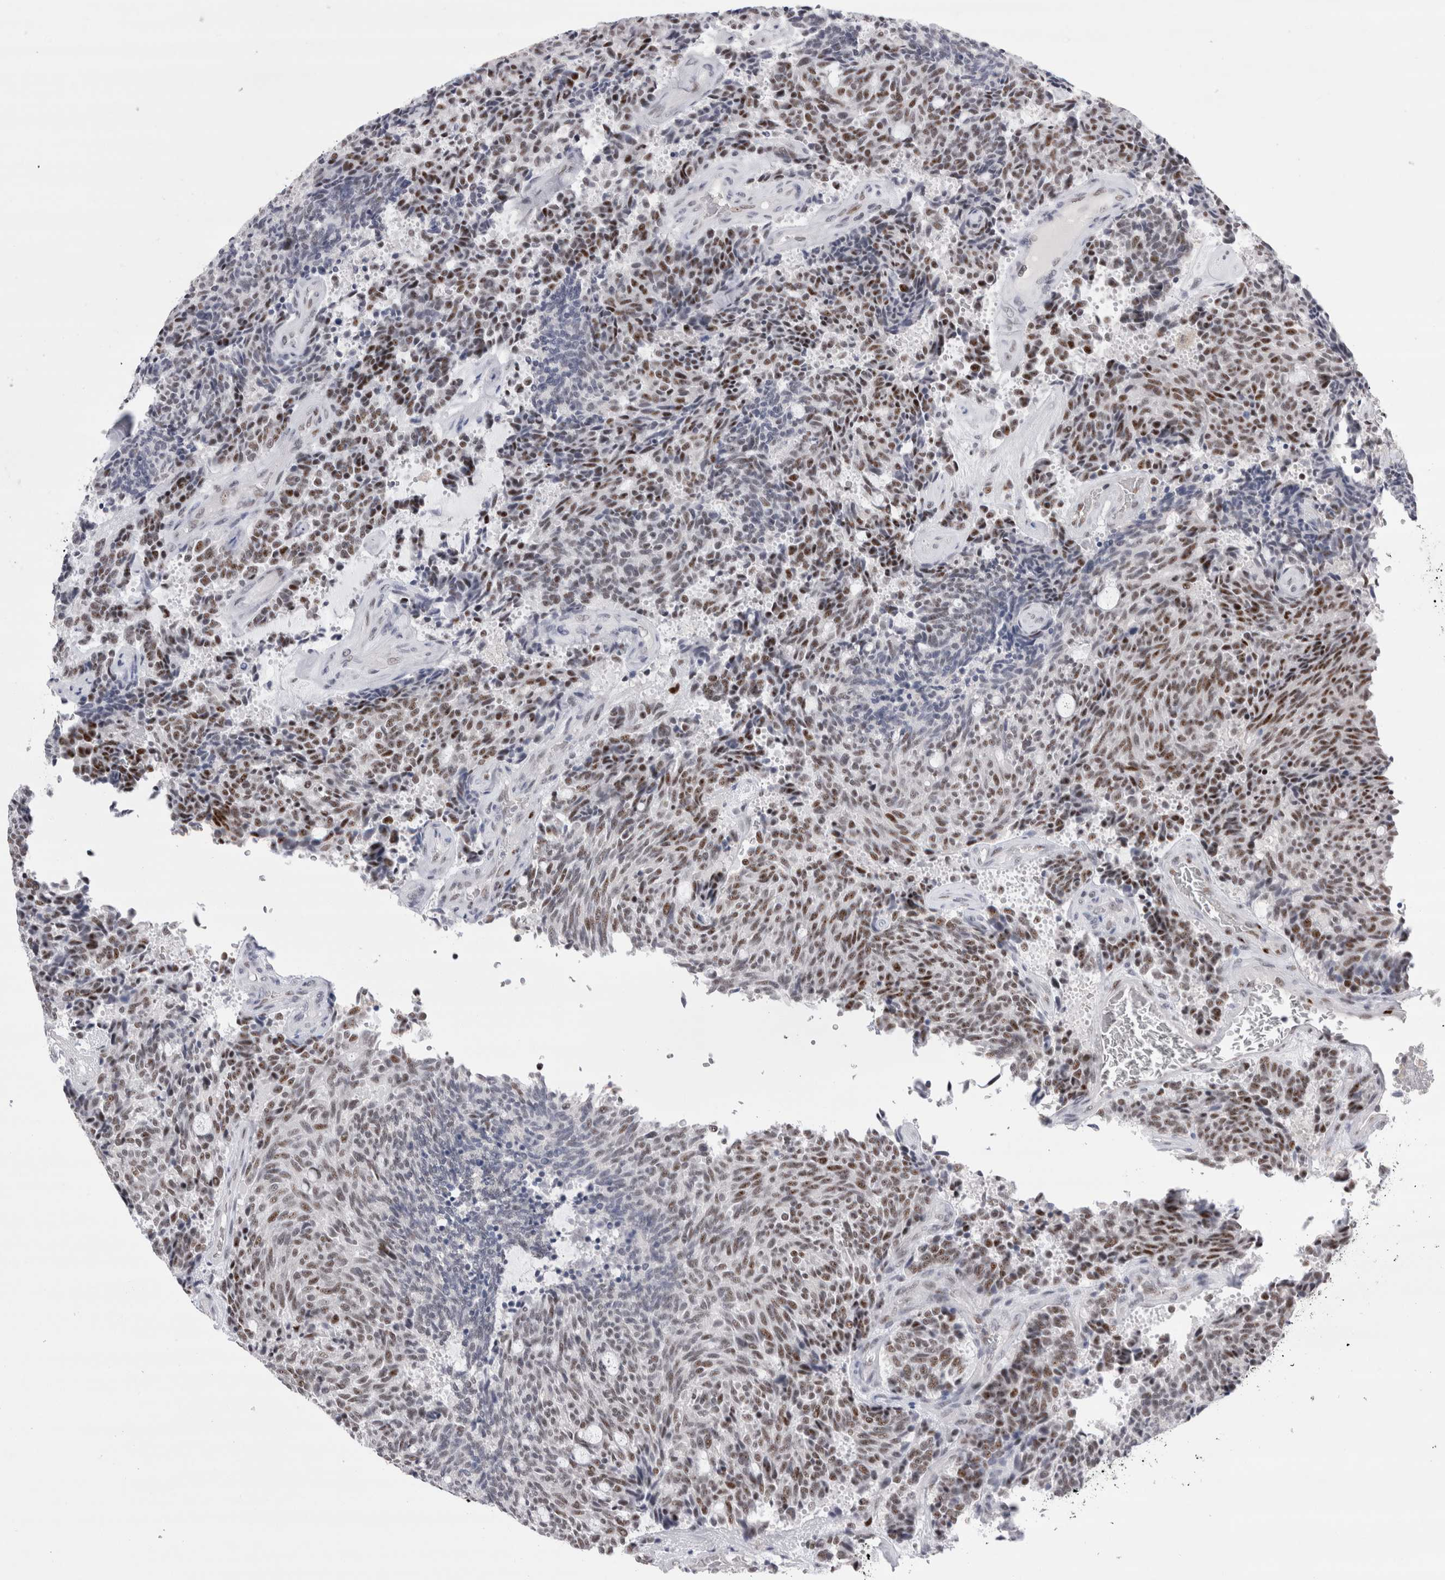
{"staining": {"intensity": "moderate", "quantity": ">75%", "location": "nuclear"}, "tissue": "carcinoid", "cell_type": "Tumor cells", "image_type": "cancer", "snomed": [{"axis": "morphology", "description": "Carcinoid, malignant, NOS"}, {"axis": "topography", "description": "Pancreas"}], "caption": "Protein expression analysis of human carcinoid (malignant) reveals moderate nuclear positivity in about >75% of tumor cells. The staining was performed using DAB, with brown indicating positive protein expression. Nuclei are stained blue with hematoxylin.", "gene": "RBM6", "patient": {"sex": "female", "age": 54}}